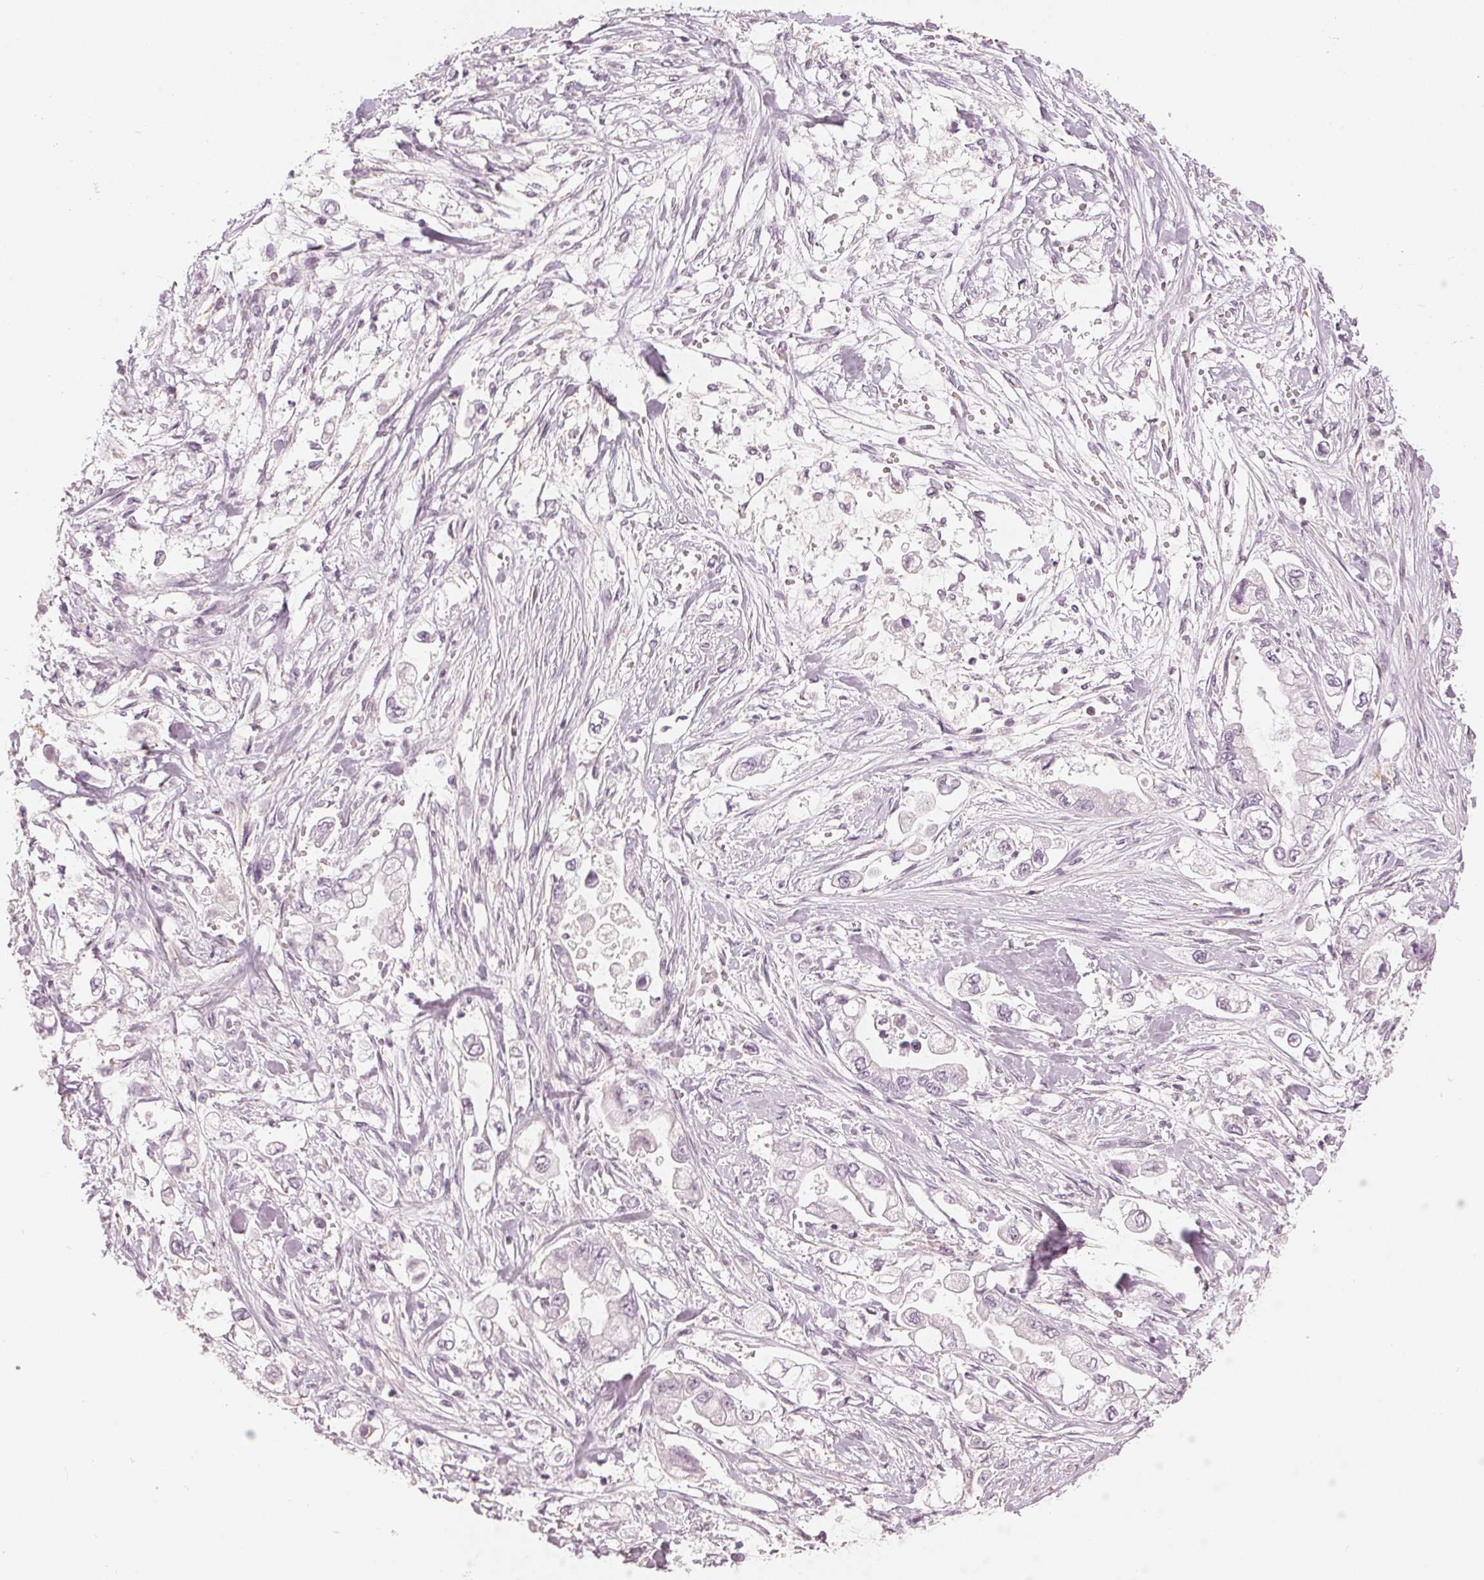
{"staining": {"intensity": "negative", "quantity": "none", "location": "none"}, "tissue": "stomach cancer", "cell_type": "Tumor cells", "image_type": "cancer", "snomed": [{"axis": "morphology", "description": "Adenocarcinoma, NOS"}, {"axis": "topography", "description": "Stomach"}], "caption": "Immunohistochemistry (IHC) histopathology image of human stomach adenocarcinoma stained for a protein (brown), which demonstrates no staining in tumor cells.", "gene": "APLP1", "patient": {"sex": "male", "age": 62}}